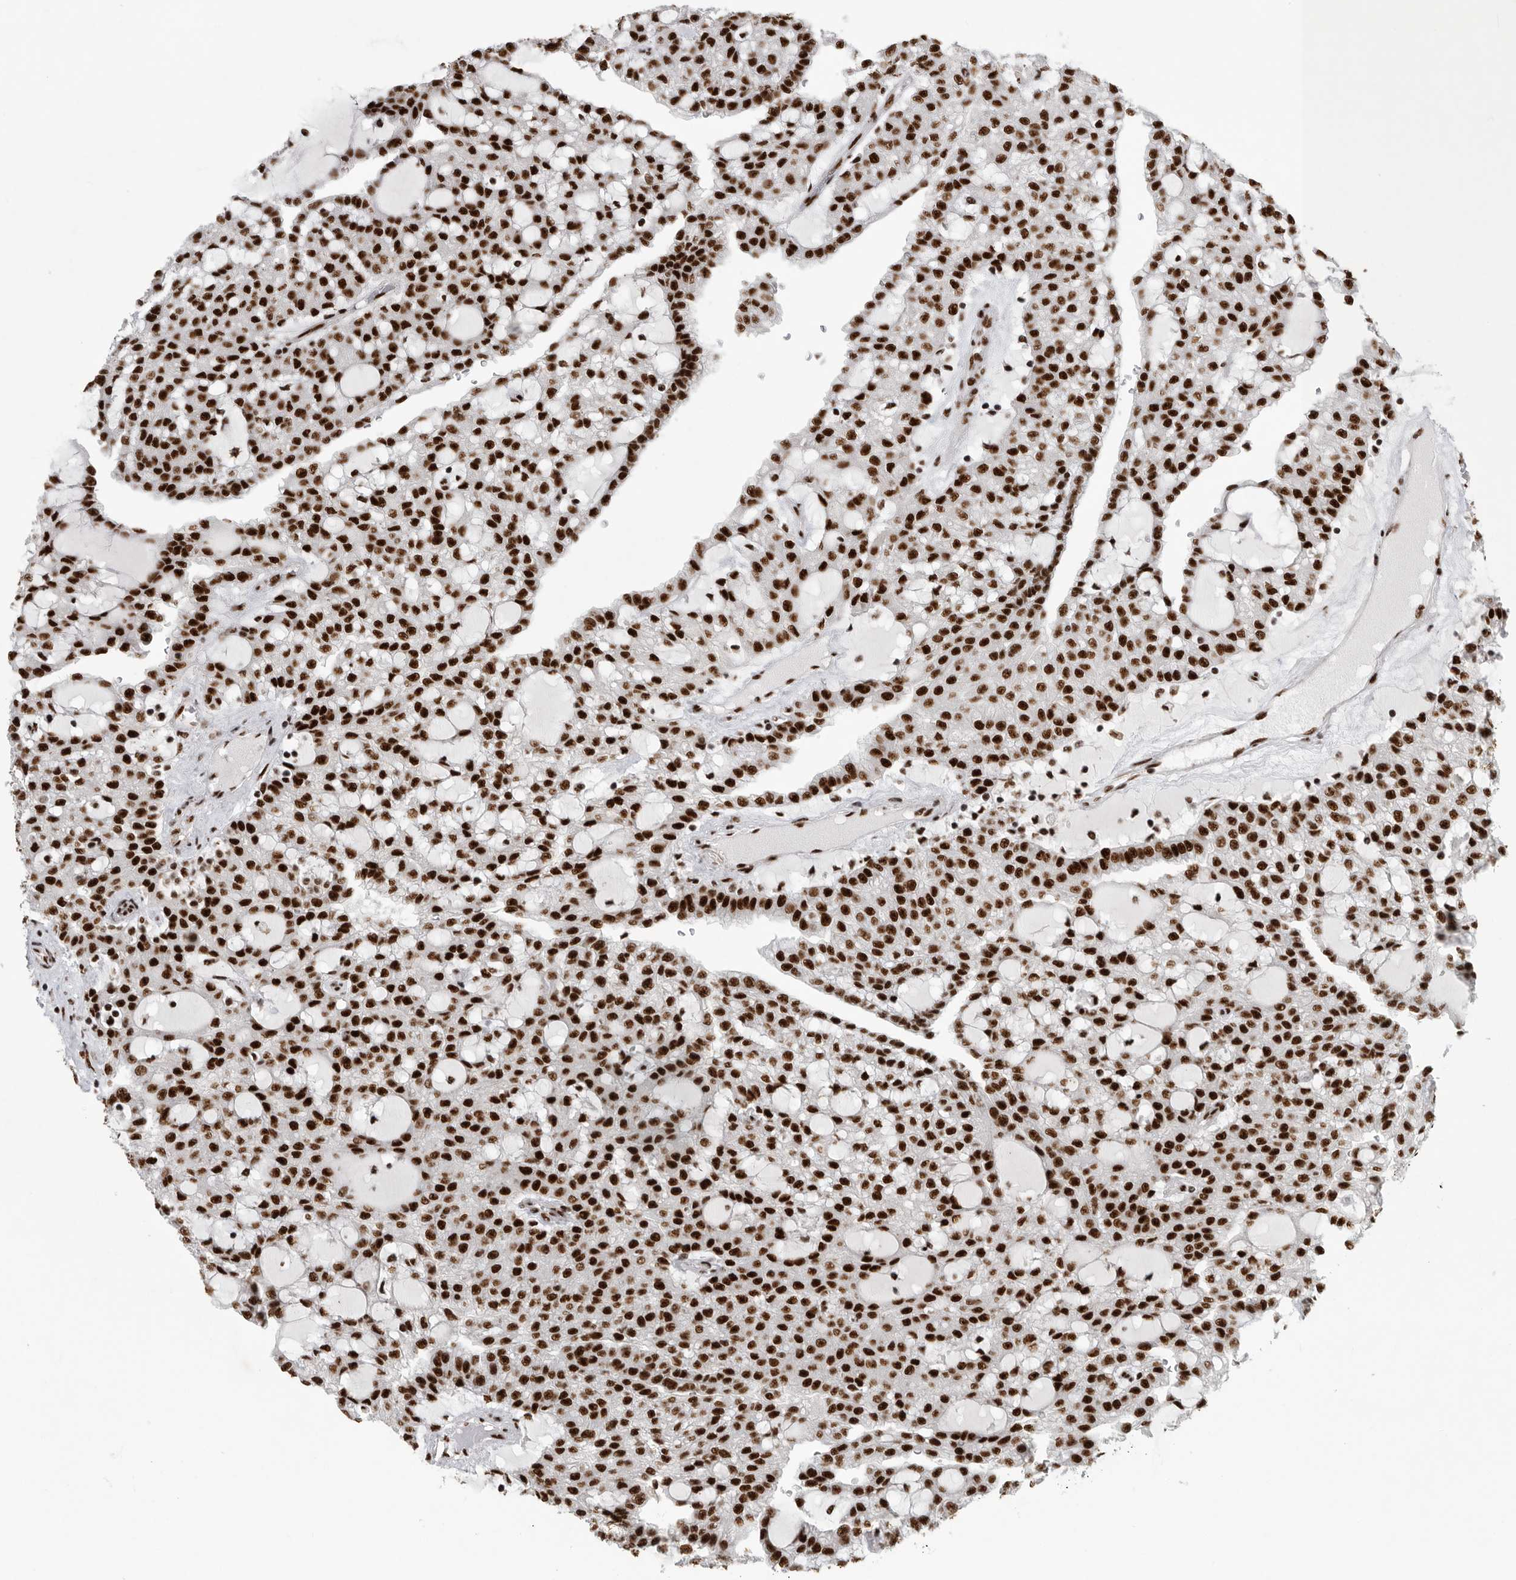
{"staining": {"intensity": "strong", "quantity": ">75%", "location": "nuclear"}, "tissue": "renal cancer", "cell_type": "Tumor cells", "image_type": "cancer", "snomed": [{"axis": "morphology", "description": "Adenocarcinoma, NOS"}, {"axis": "topography", "description": "Kidney"}], "caption": "This micrograph displays IHC staining of human renal adenocarcinoma, with high strong nuclear positivity in about >75% of tumor cells.", "gene": "BCLAF1", "patient": {"sex": "male", "age": 63}}